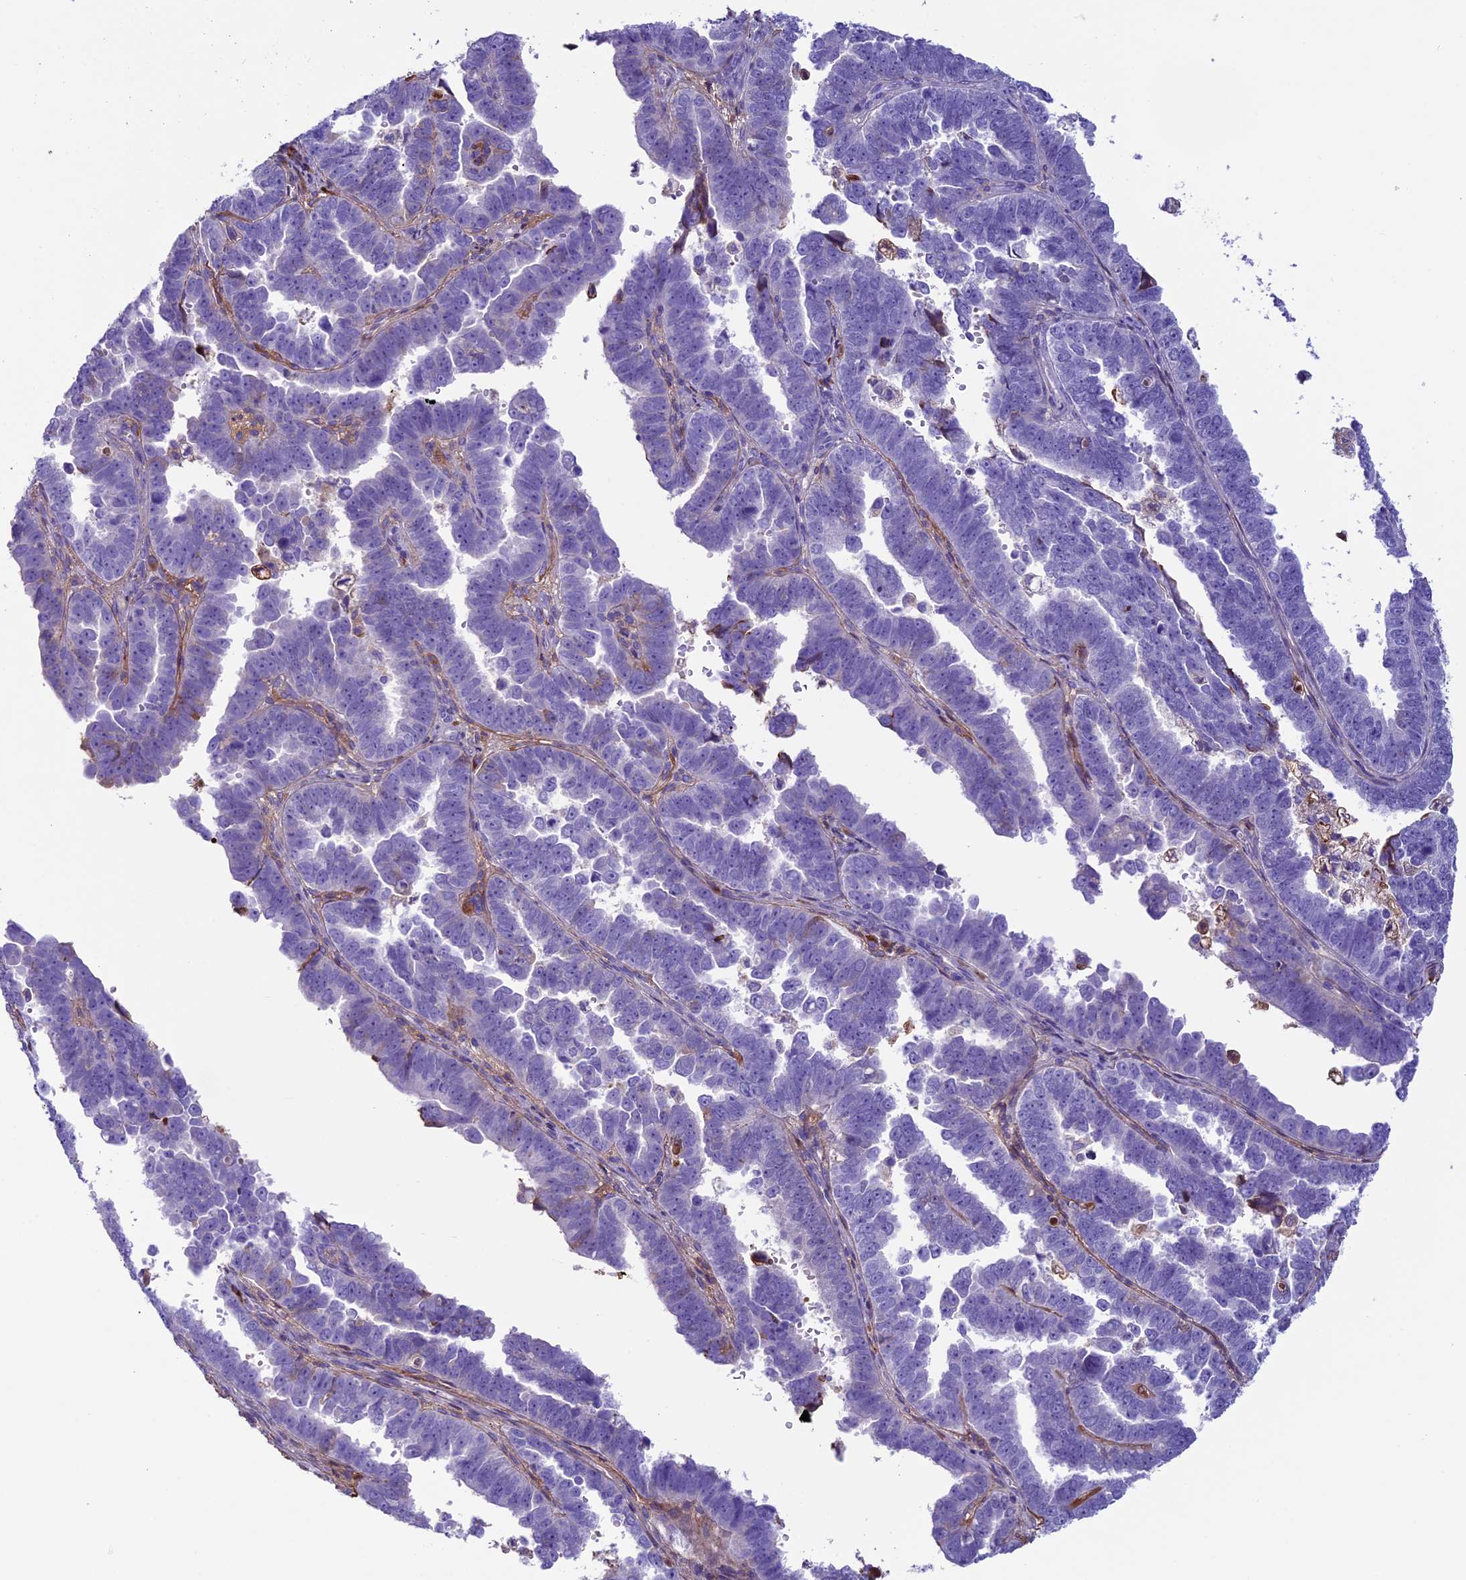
{"staining": {"intensity": "negative", "quantity": "none", "location": "none"}, "tissue": "endometrial cancer", "cell_type": "Tumor cells", "image_type": "cancer", "snomed": [{"axis": "morphology", "description": "Adenocarcinoma, NOS"}, {"axis": "topography", "description": "Endometrium"}], "caption": "Tumor cells are negative for brown protein staining in endometrial cancer (adenocarcinoma). Nuclei are stained in blue.", "gene": "IGSF6", "patient": {"sex": "female", "age": 75}}